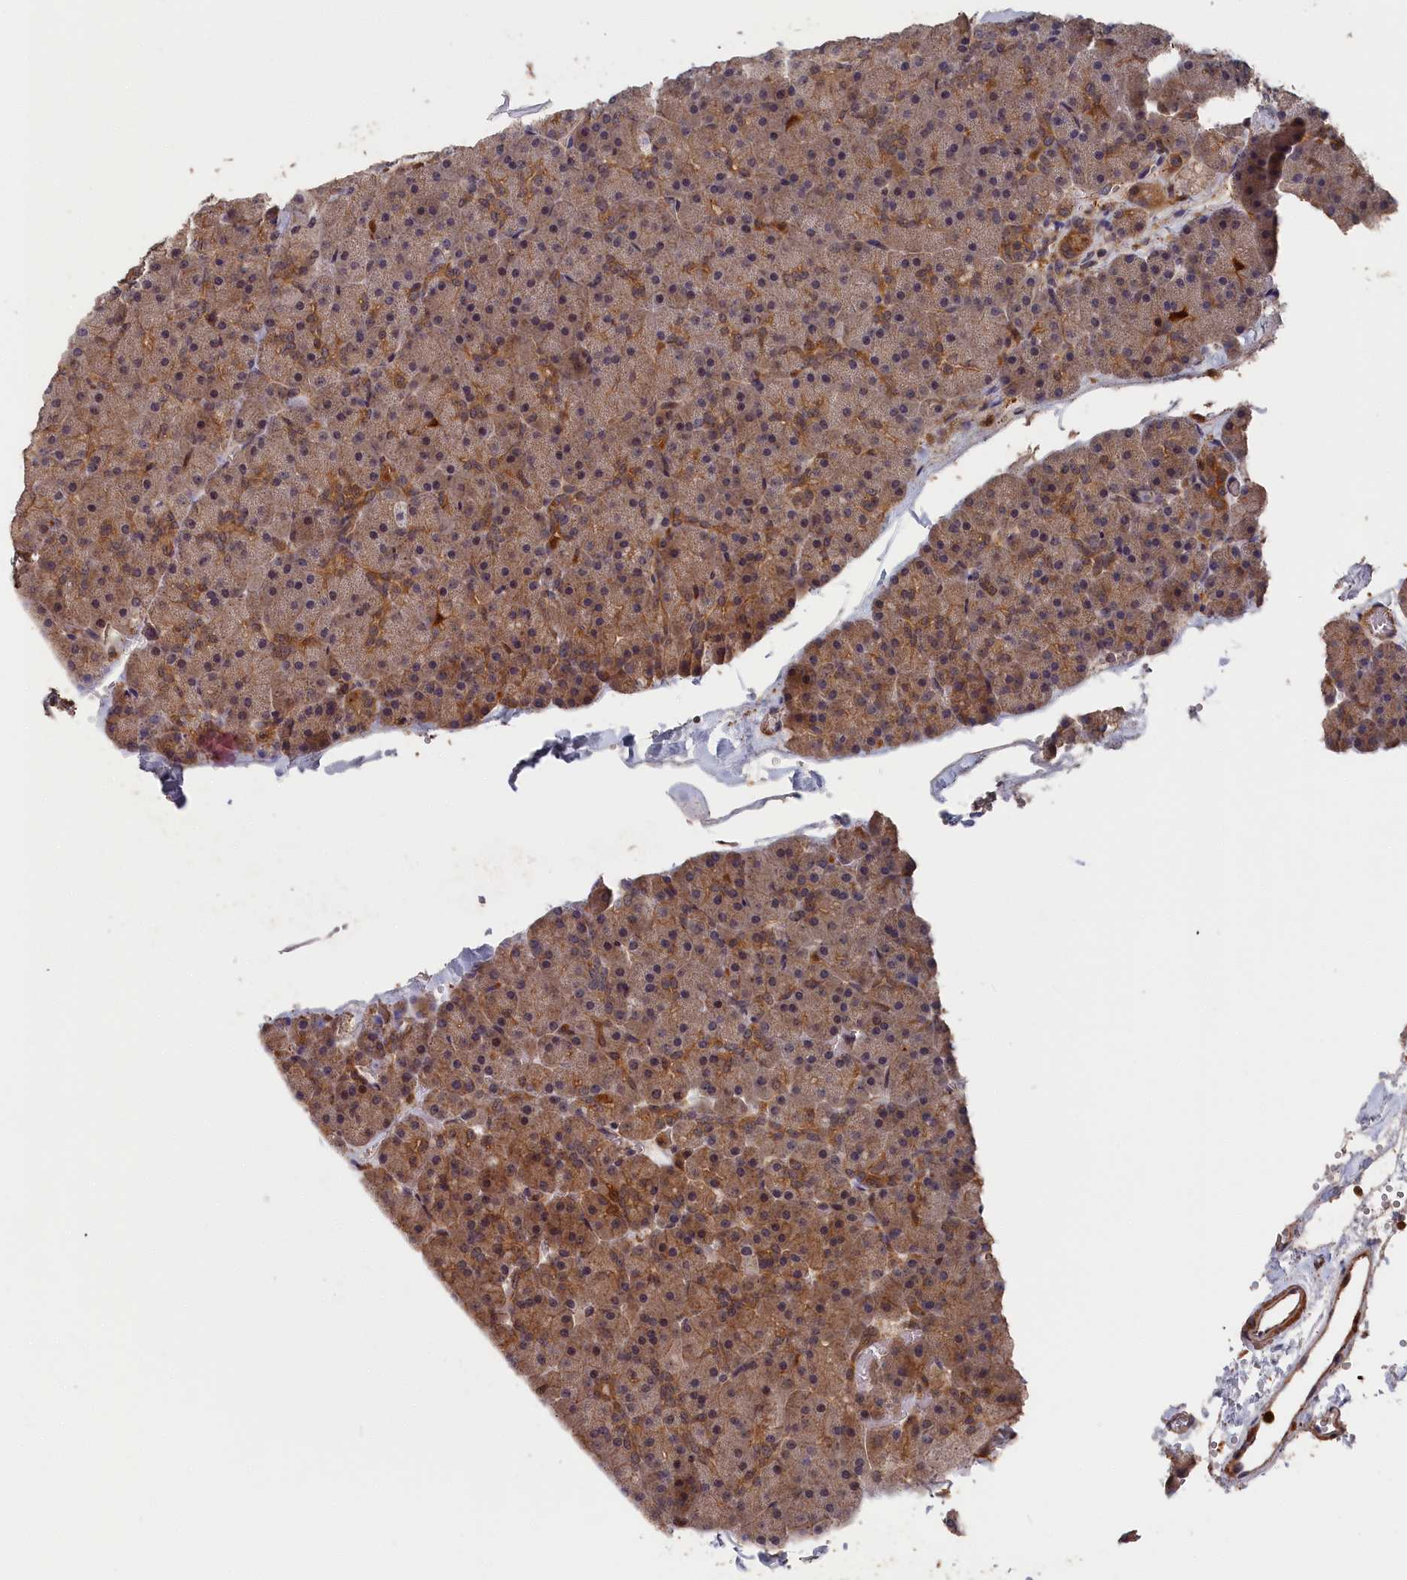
{"staining": {"intensity": "moderate", "quantity": "25%-75%", "location": "cytoplasmic/membranous"}, "tissue": "pancreas", "cell_type": "Exocrine glandular cells", "image_type": "normal", "snomed": [{"axis": "morphology", "description": "Normal tissue, NOS"}, {"axis": "topography", "description": "Pancreas"}], "caption": "Pancreas stained with a protein marker demonstrates moderate staining in exocrine glandular cells.", "gene": "RMI2", "patient": {"sex": "male", "age": 36}}